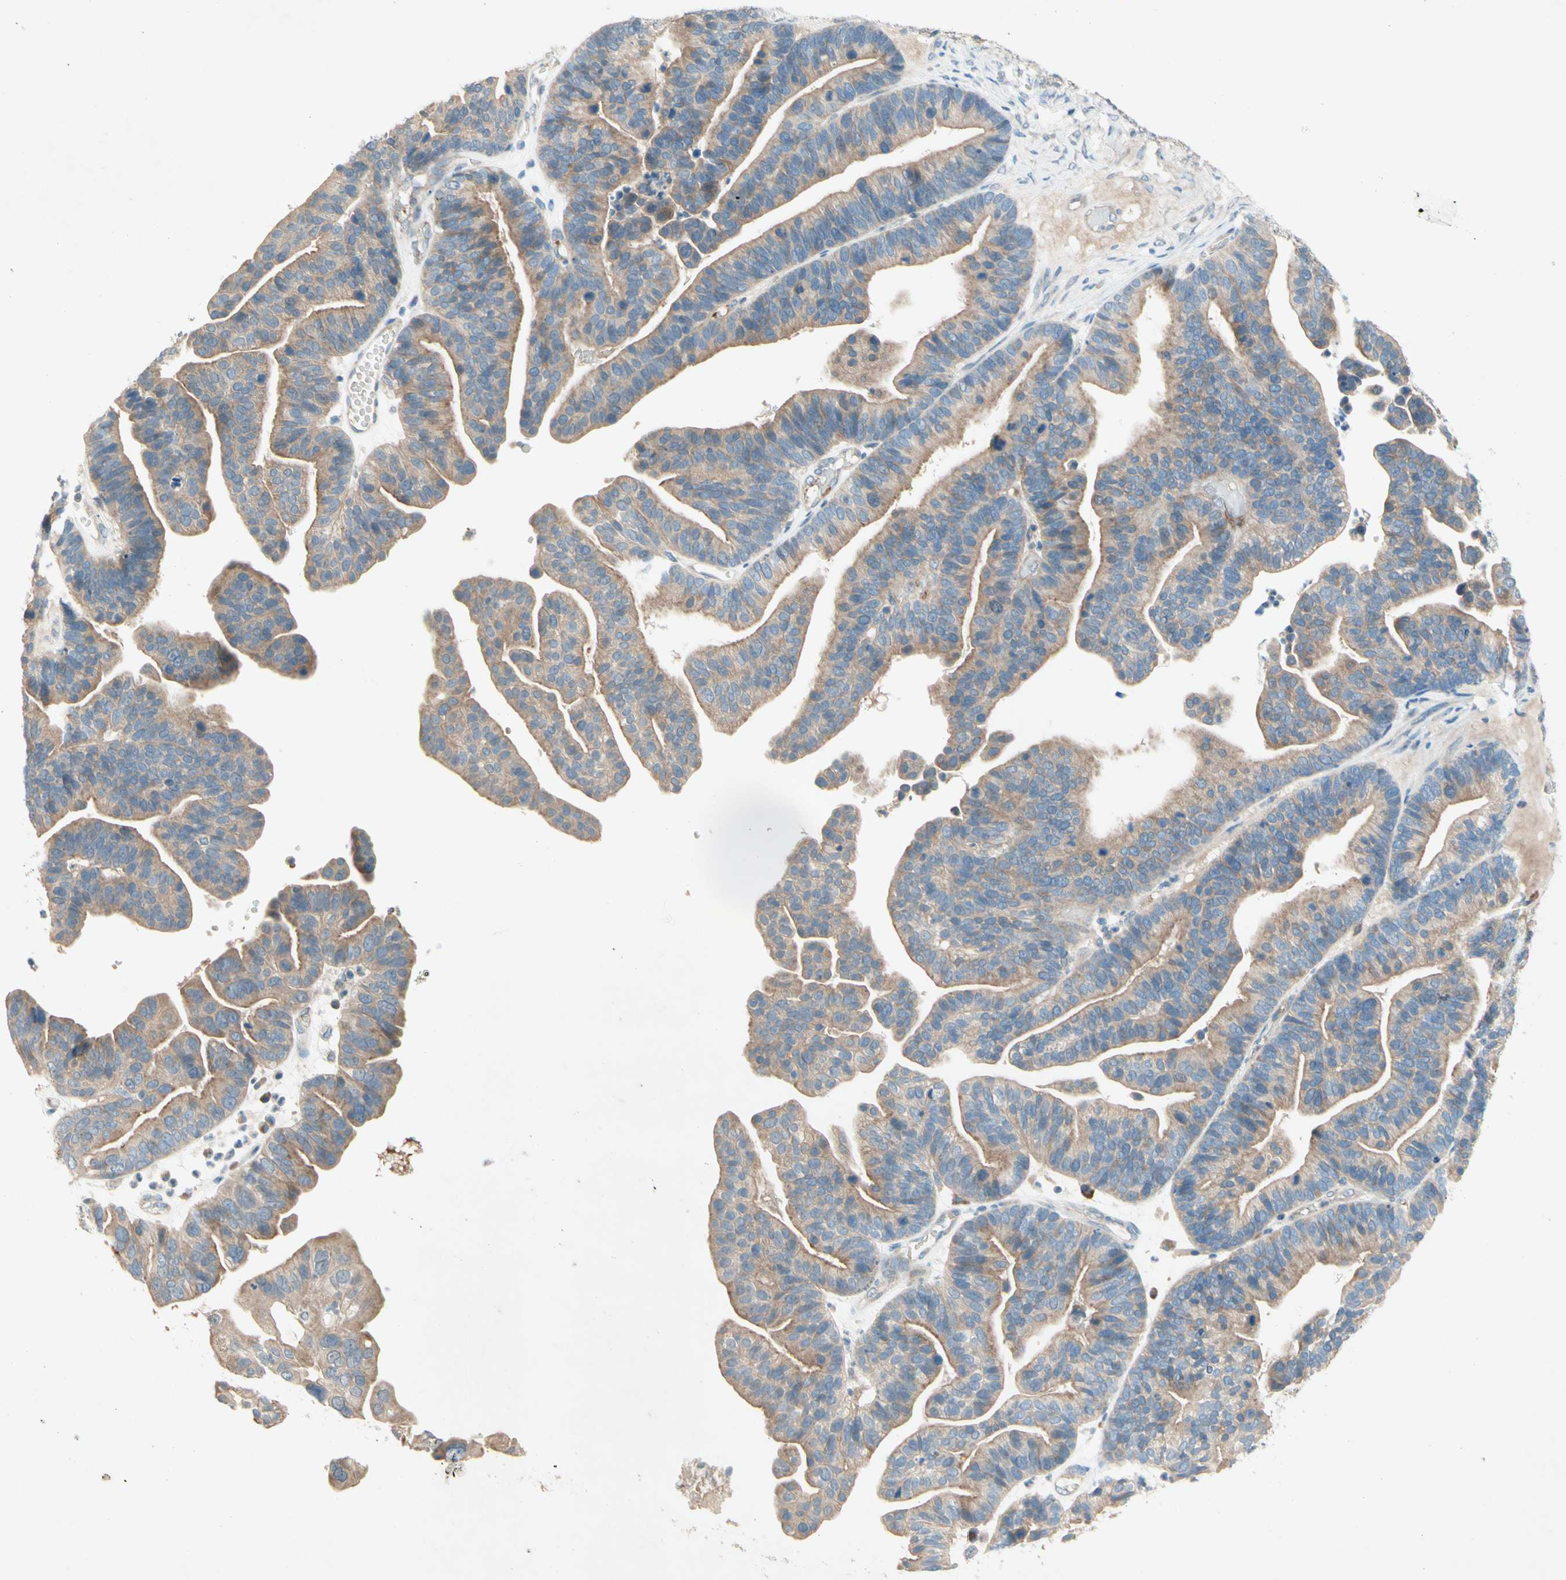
{"staining": {"intensity": "moderate", "quantity": ">75%", "location": "cytoplasmic/membranous"}, "tissue": "ovarian cancer", "cell_type": "Tumor cells", "image_type": "cancer", "snomed": [{"axis": "morphology", "description": "Cystadenocarcinoma, serous, NOS"}, {"axis": "topography", "description": "Ovary"}], "caption": "Immunohistochemistry (IHC) staining of ovarian serous cystadenocarcinoma, which demonstrates medium levels of moderate cytoplasmic/membranous staining in approximately >75% of tumor cells indicating moderate cytoplasmic/membranous protein staining. The staining was performed using DAB (brown) for protein detection and nuclei were counterstained in hematoxylin (blue).", "gene": "IL2", "patient": {"sex": "female", "age": 56}}